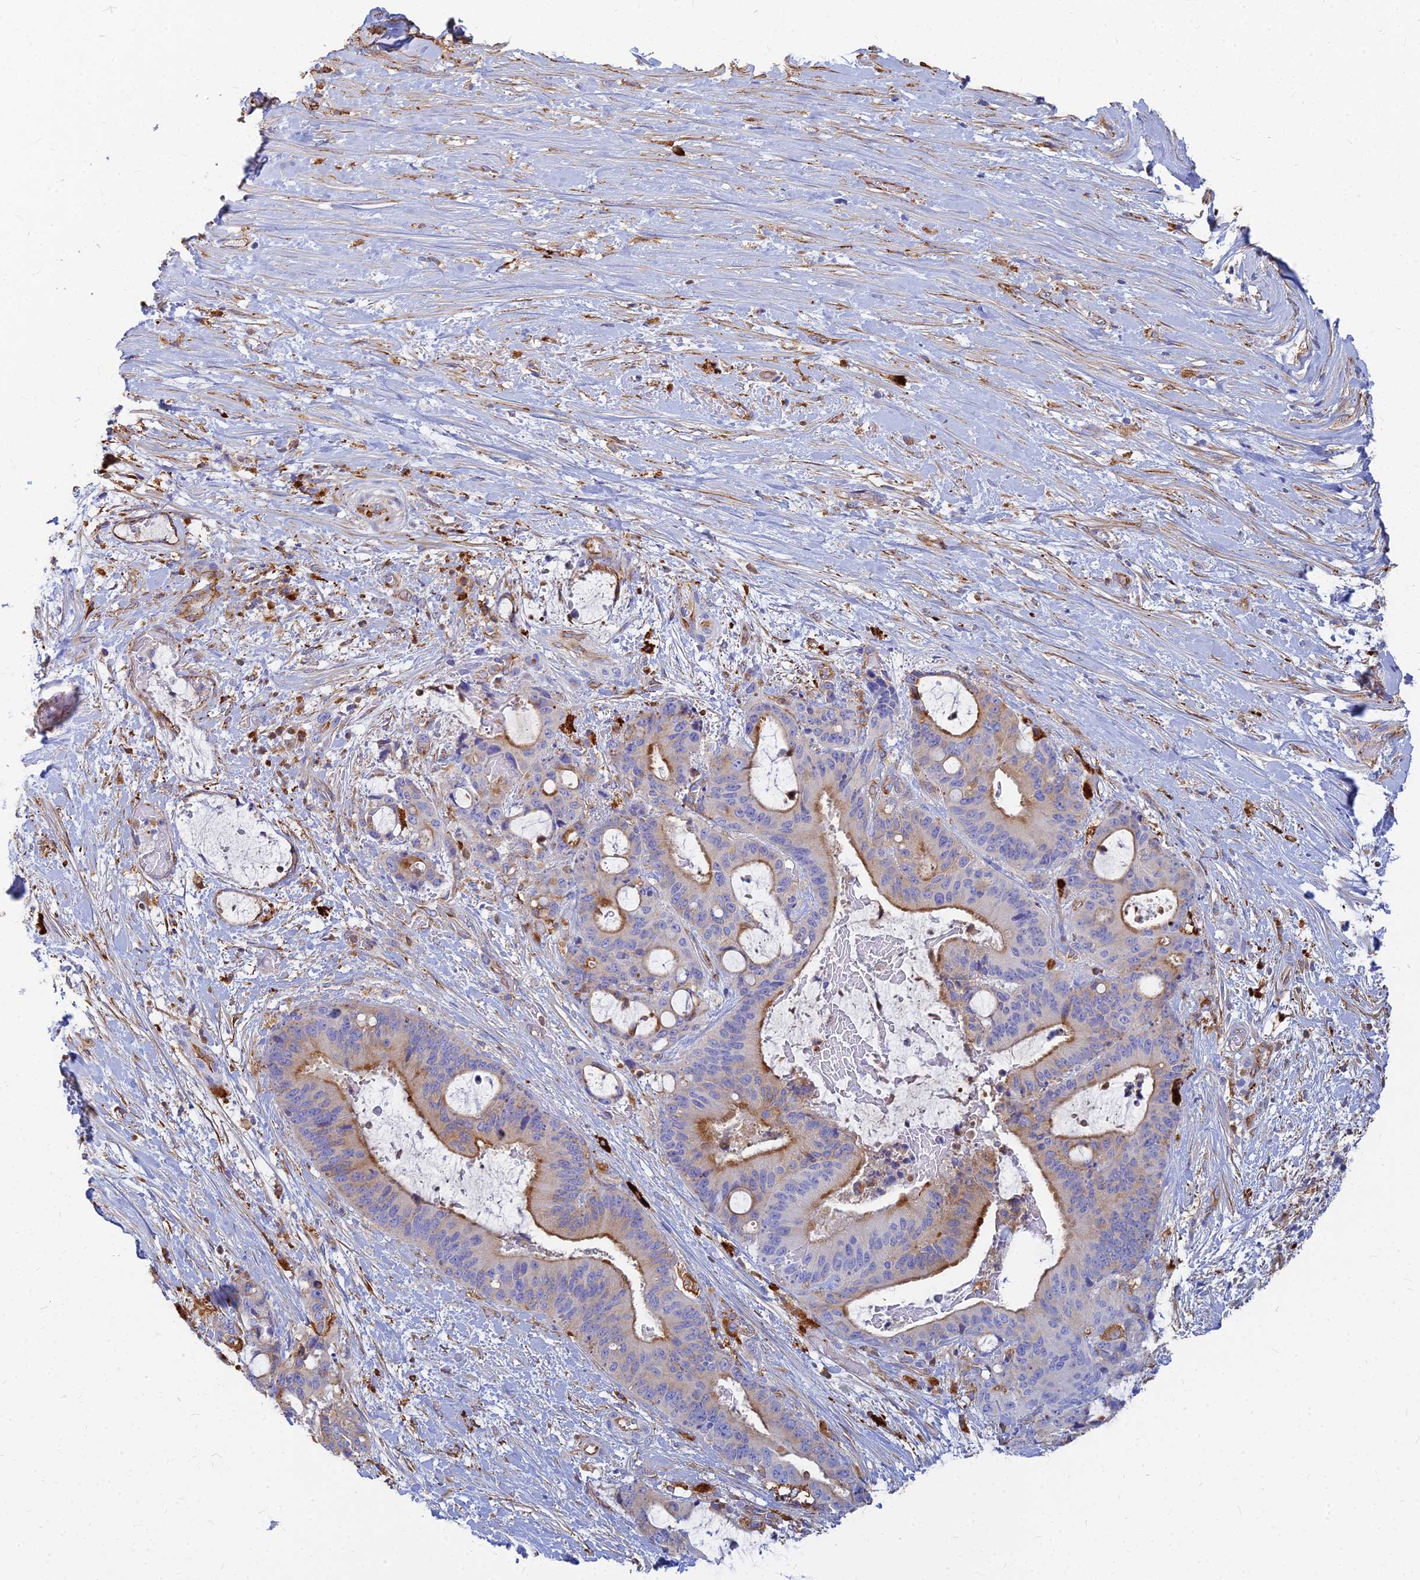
{"staining": {"intensity": "moderate", "quantity": "25%-75%", "location": "cytoplasmic/membranous"}, "tissue": "liver cancer", "cell_type": "Tumor cells", "image_type": "cancer", "snomed": [{"axis": "morphology", "description": "Normal tissue, NOS"}, {"axis": "morphology", "description": "Cholangiocarcinoma"}, {"axis": "topography", "description": "Liver"}, {"axis": "topography", "description": "Peripheral nerve tissue"}], "caption": "IHC staining of liver cancer, which demonstrates medium levels of moderate cytoplasmic/membranous expression in approximately 25%-75% of tumor cells indicating moderate cytoplasmic/membranous protein expression. The staining was performed using DAB (3,3'-diaminobenzidine) (brown) for protein detection and nuclei were counterstained in hematoxylin (blue).", "gene": "VAT1", "patient": {"sex": "female", "age": 73}}